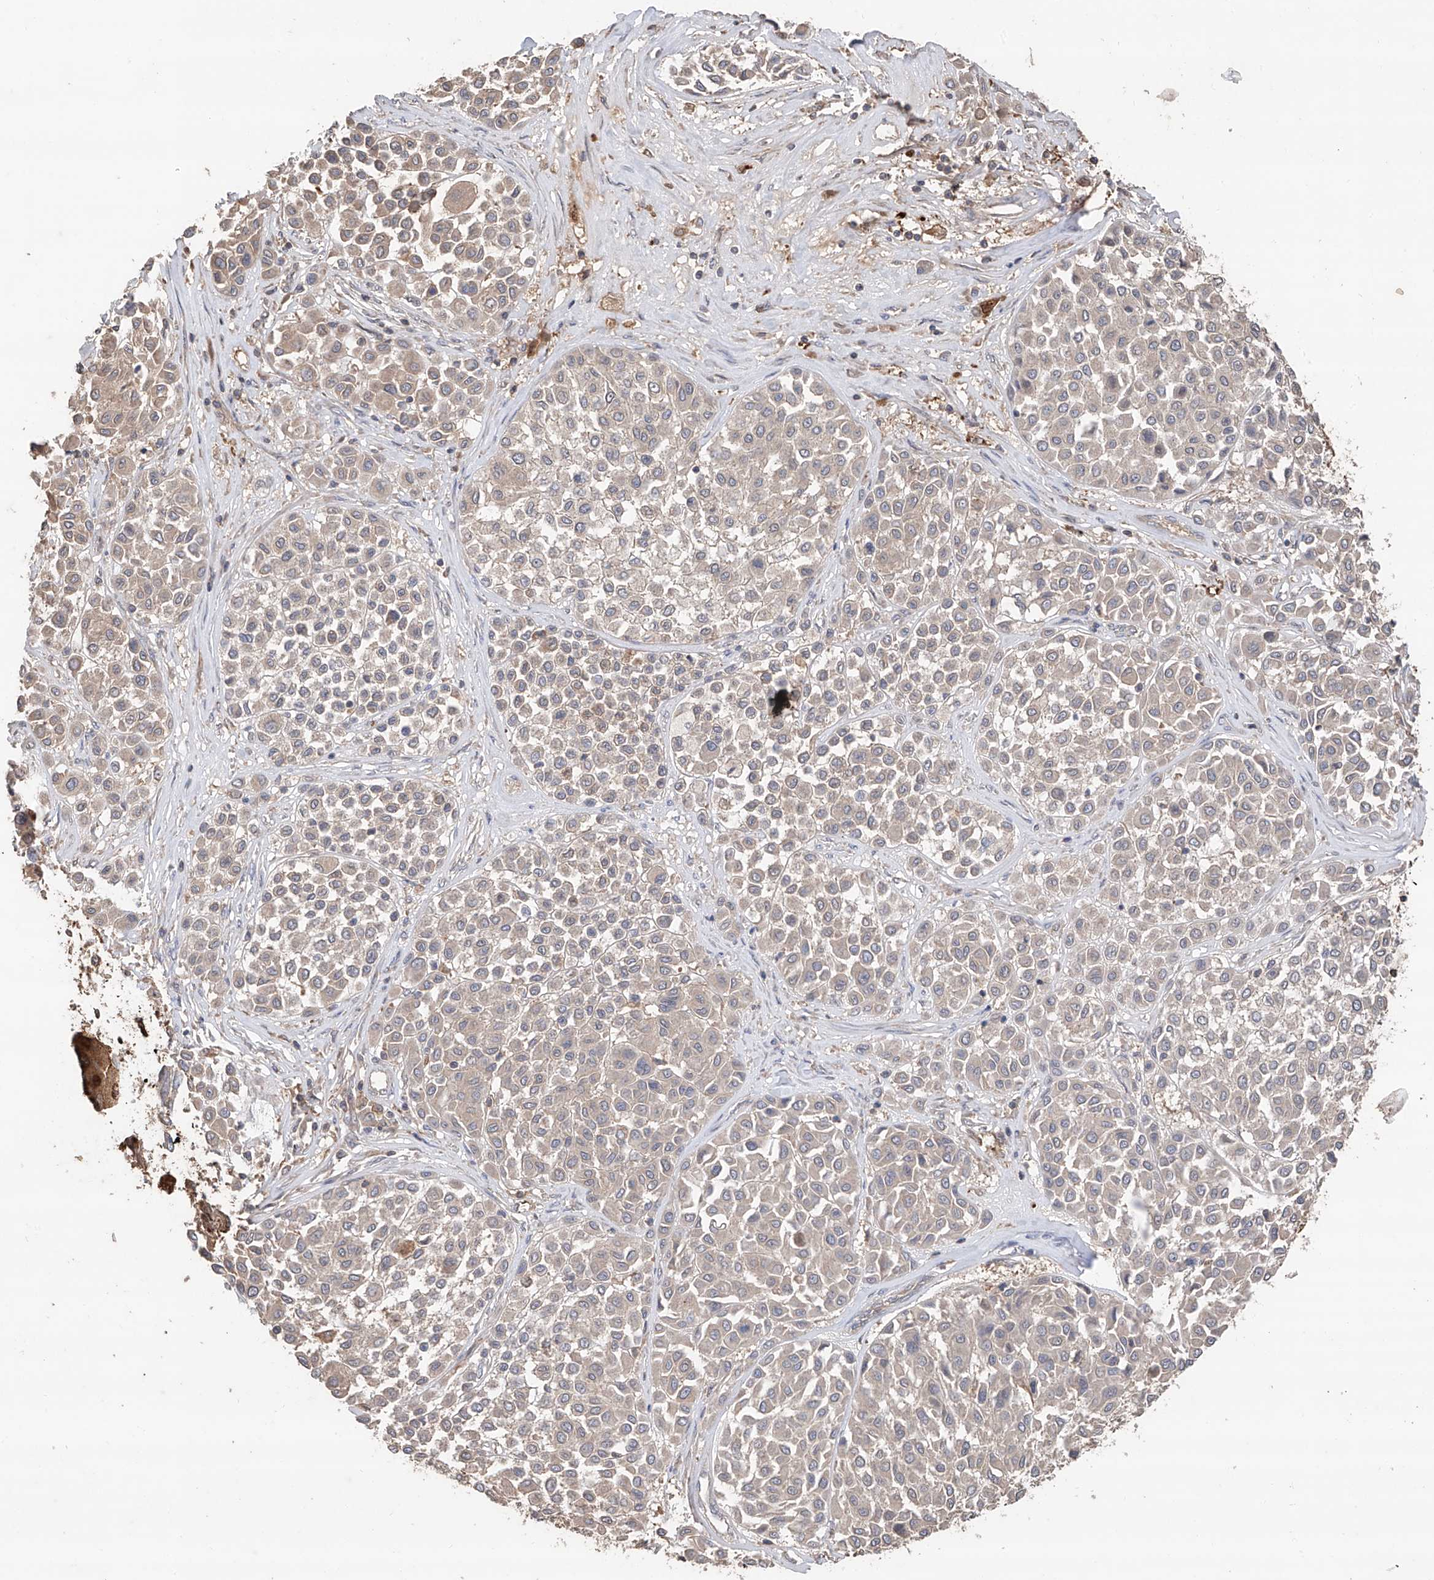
{"staining": {"intensity": "negative", "quantity": "none", "location": "none"}, "tissue": "melanoma", "cell_type": "Tumor cells", "image_type": "cancer", "snomed": [{"axis": "morphology", "description": "Malignant melanoma, Metastatic site"}, {"axis": "topography", "description": "Soft tissue"}], "caption": "The image displays no staining of tumor cells in melanoma. (Stains: DAB (3,3'-diaminobenzidine) IHC with hematoxylin counter stain, Microscopy: brightfield microscopy at high magnification).", "gene": "EDN1", "patient": {"sex": "male", "age": 41}}